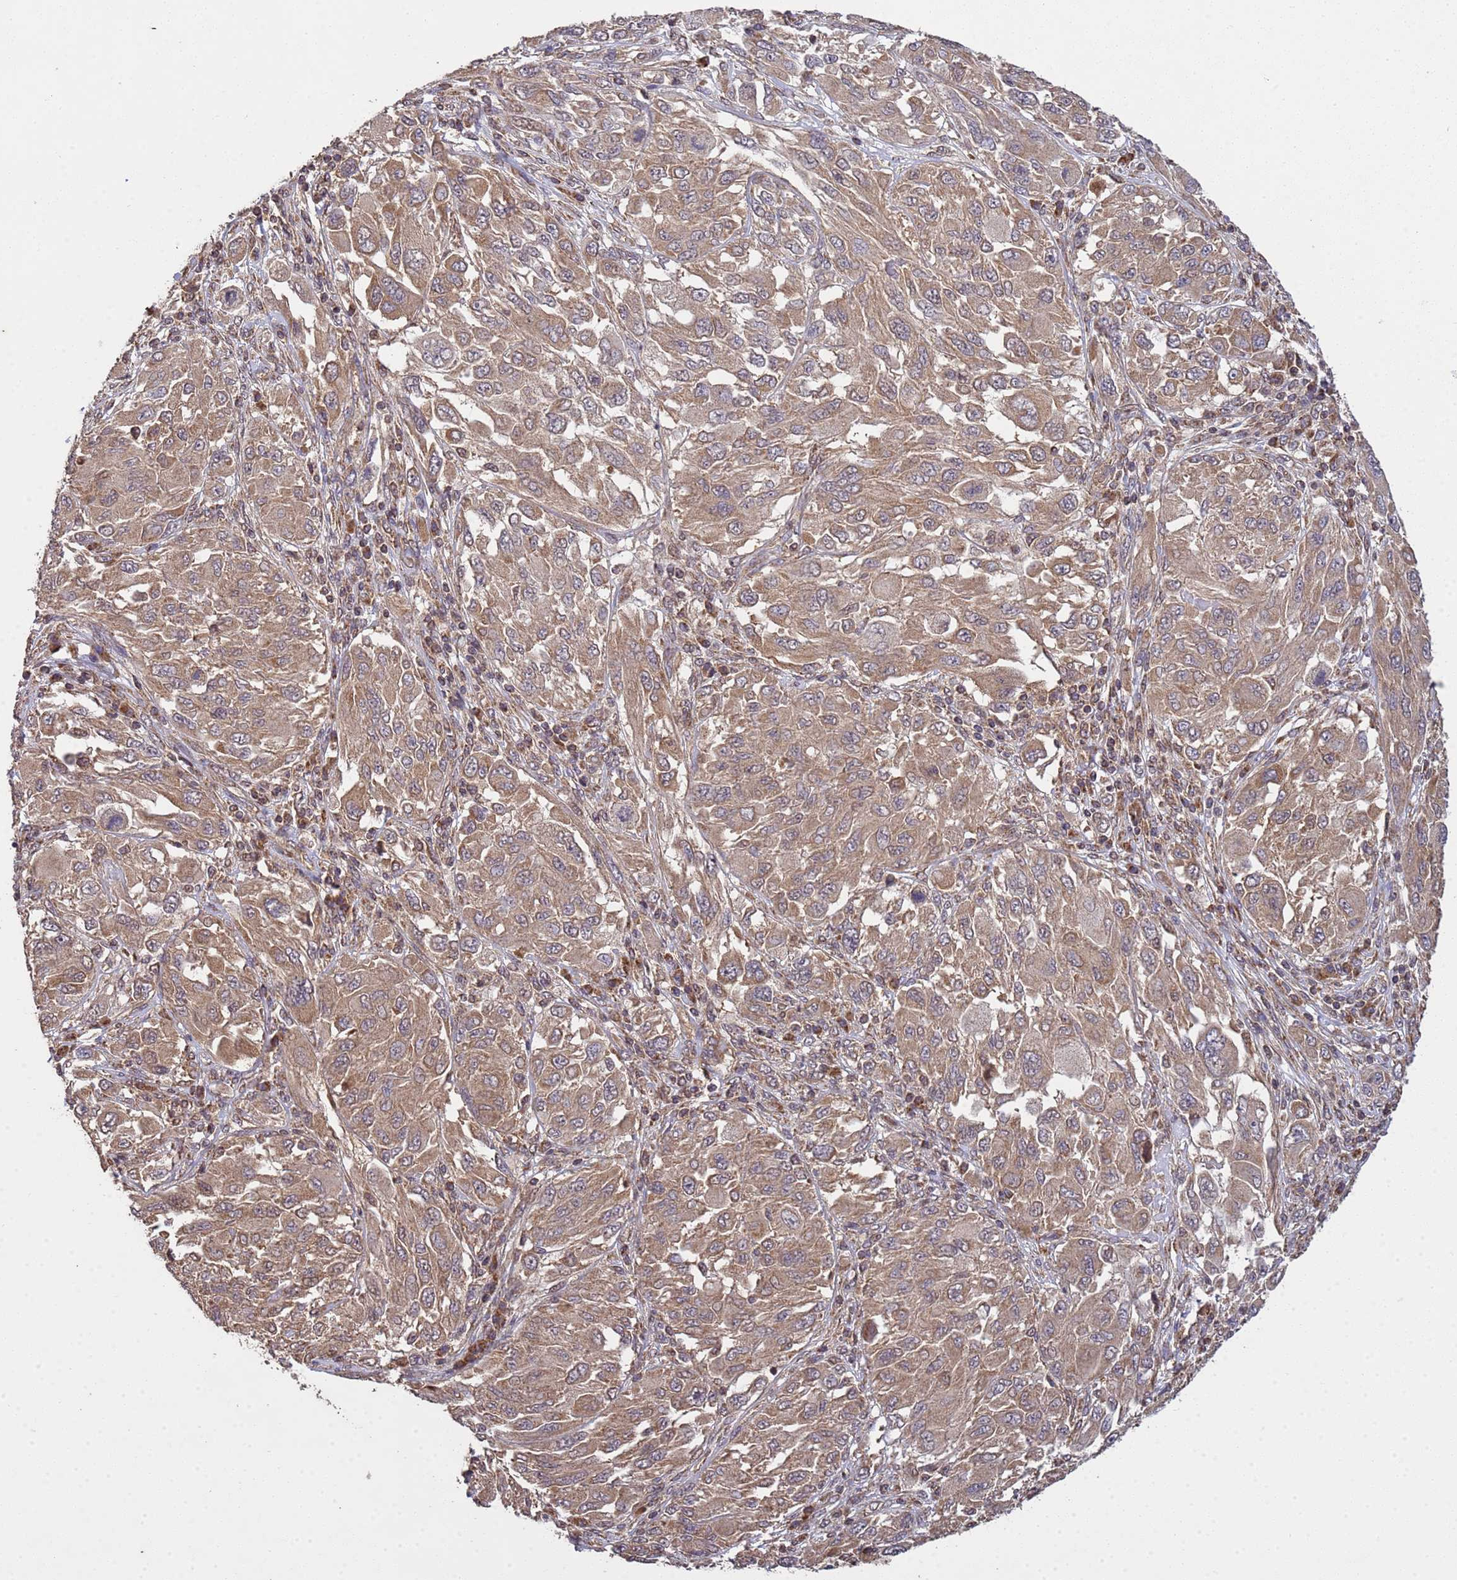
{"staining": {"intensity": "moderate", "quantity": ">75%", "location": "cytoplasmic/membranous"}, "tissue": "melanoma", "cell_type": "Tumor cells", "image_type": "cancer", "snomed": [{"axis": "morphology", "description": "Malignant melanoma, NOS"}, {"axis": "topography", "description": "Skin"}], "caption": "Protein analysis of malignant melanoma tissue displays moderate cytoplasmic/membranous expression in about >75% of tumor cells.", "gene": "P2RX7", "patient": {"sex": "female", "age": 91}}